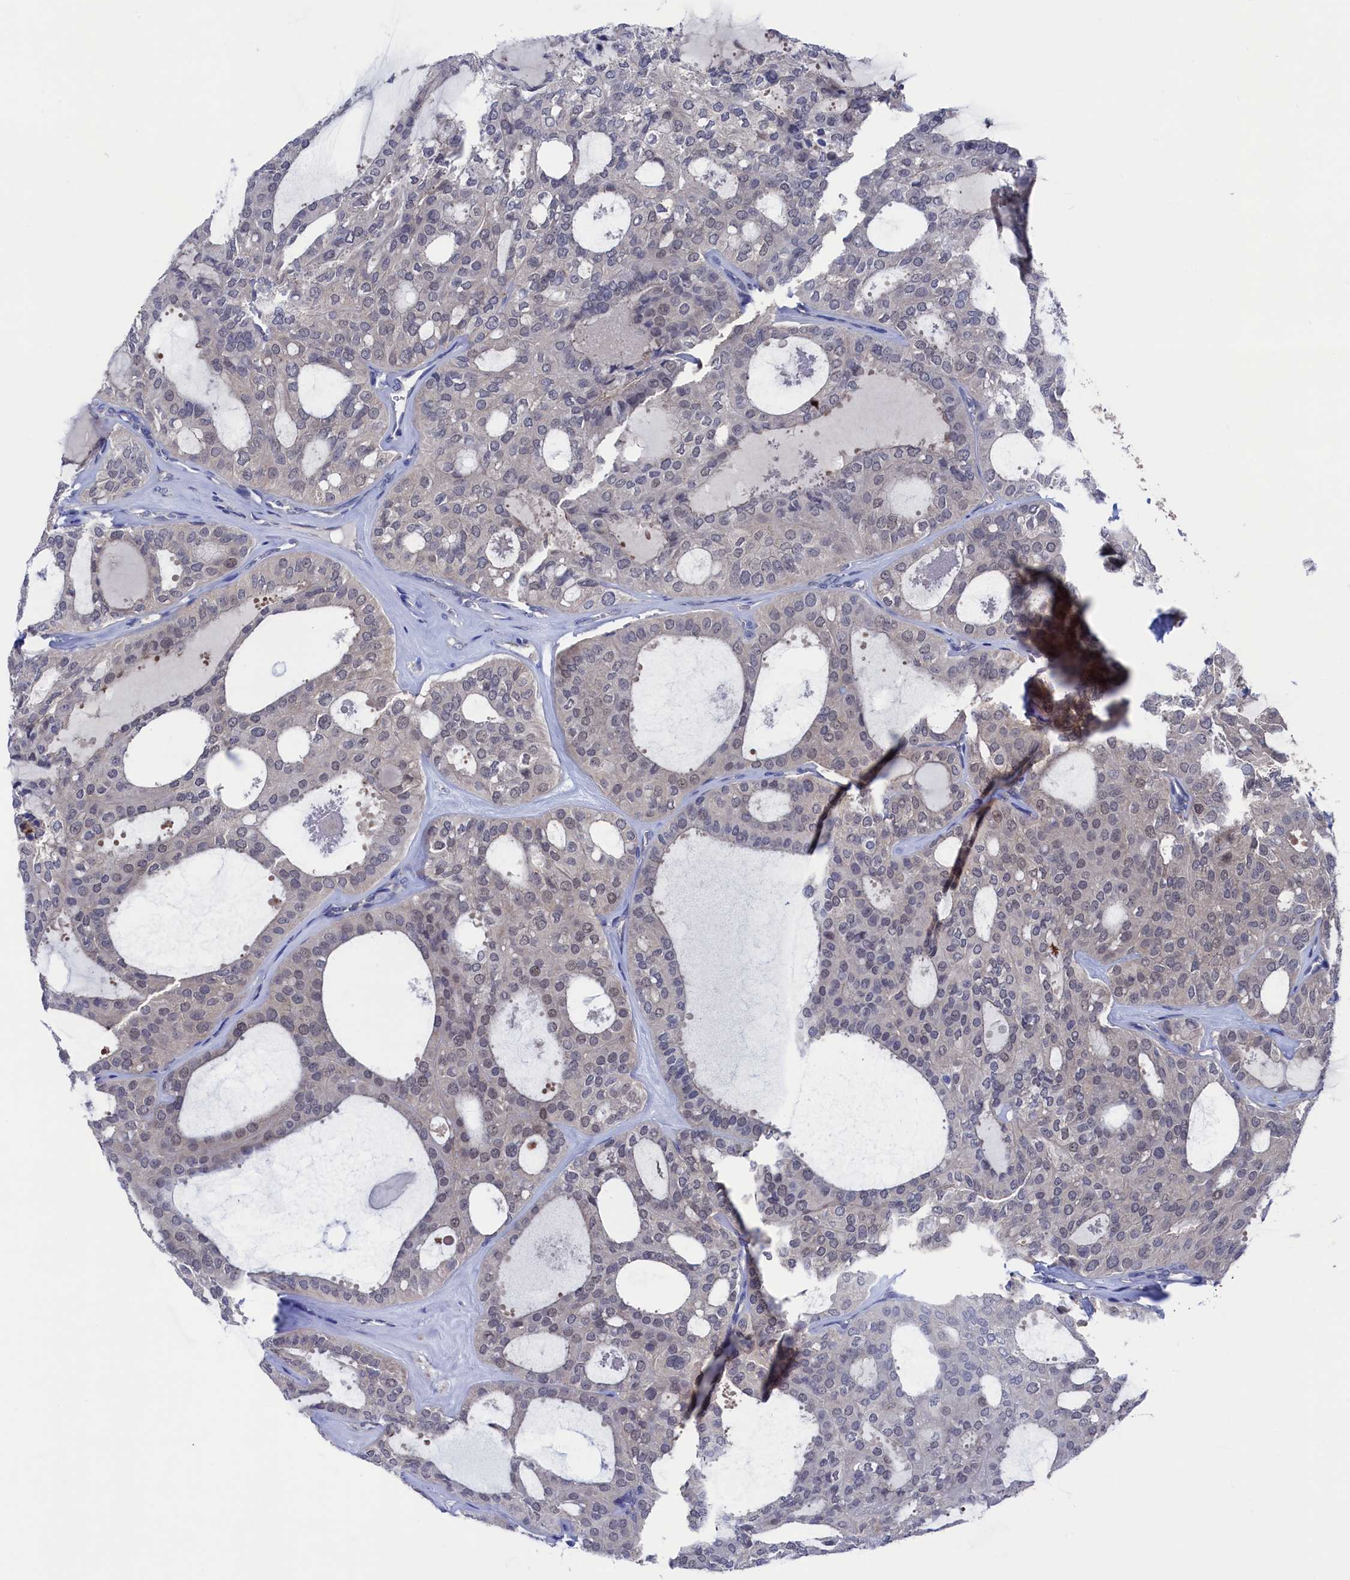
{"staining": {"intensity": "negative", "quantity": "none", "location": "none"}, "tissue": "thyroid cancer", "cell_type": "Tumor cells", "image_type": "cancer", "snomed": [{"axis": "morphology", "description": "Follicular adenoma carcinoma, NOS"}, {"axis": "topography", "description": "Thyroid gland"}], "caption": "Human thyroid cancer stained for a protein using immunohistochemistry demonstrates no positivity in tumor cells.", "gene": "RNH1", "patient": {"sex": "male", "age": 75}}